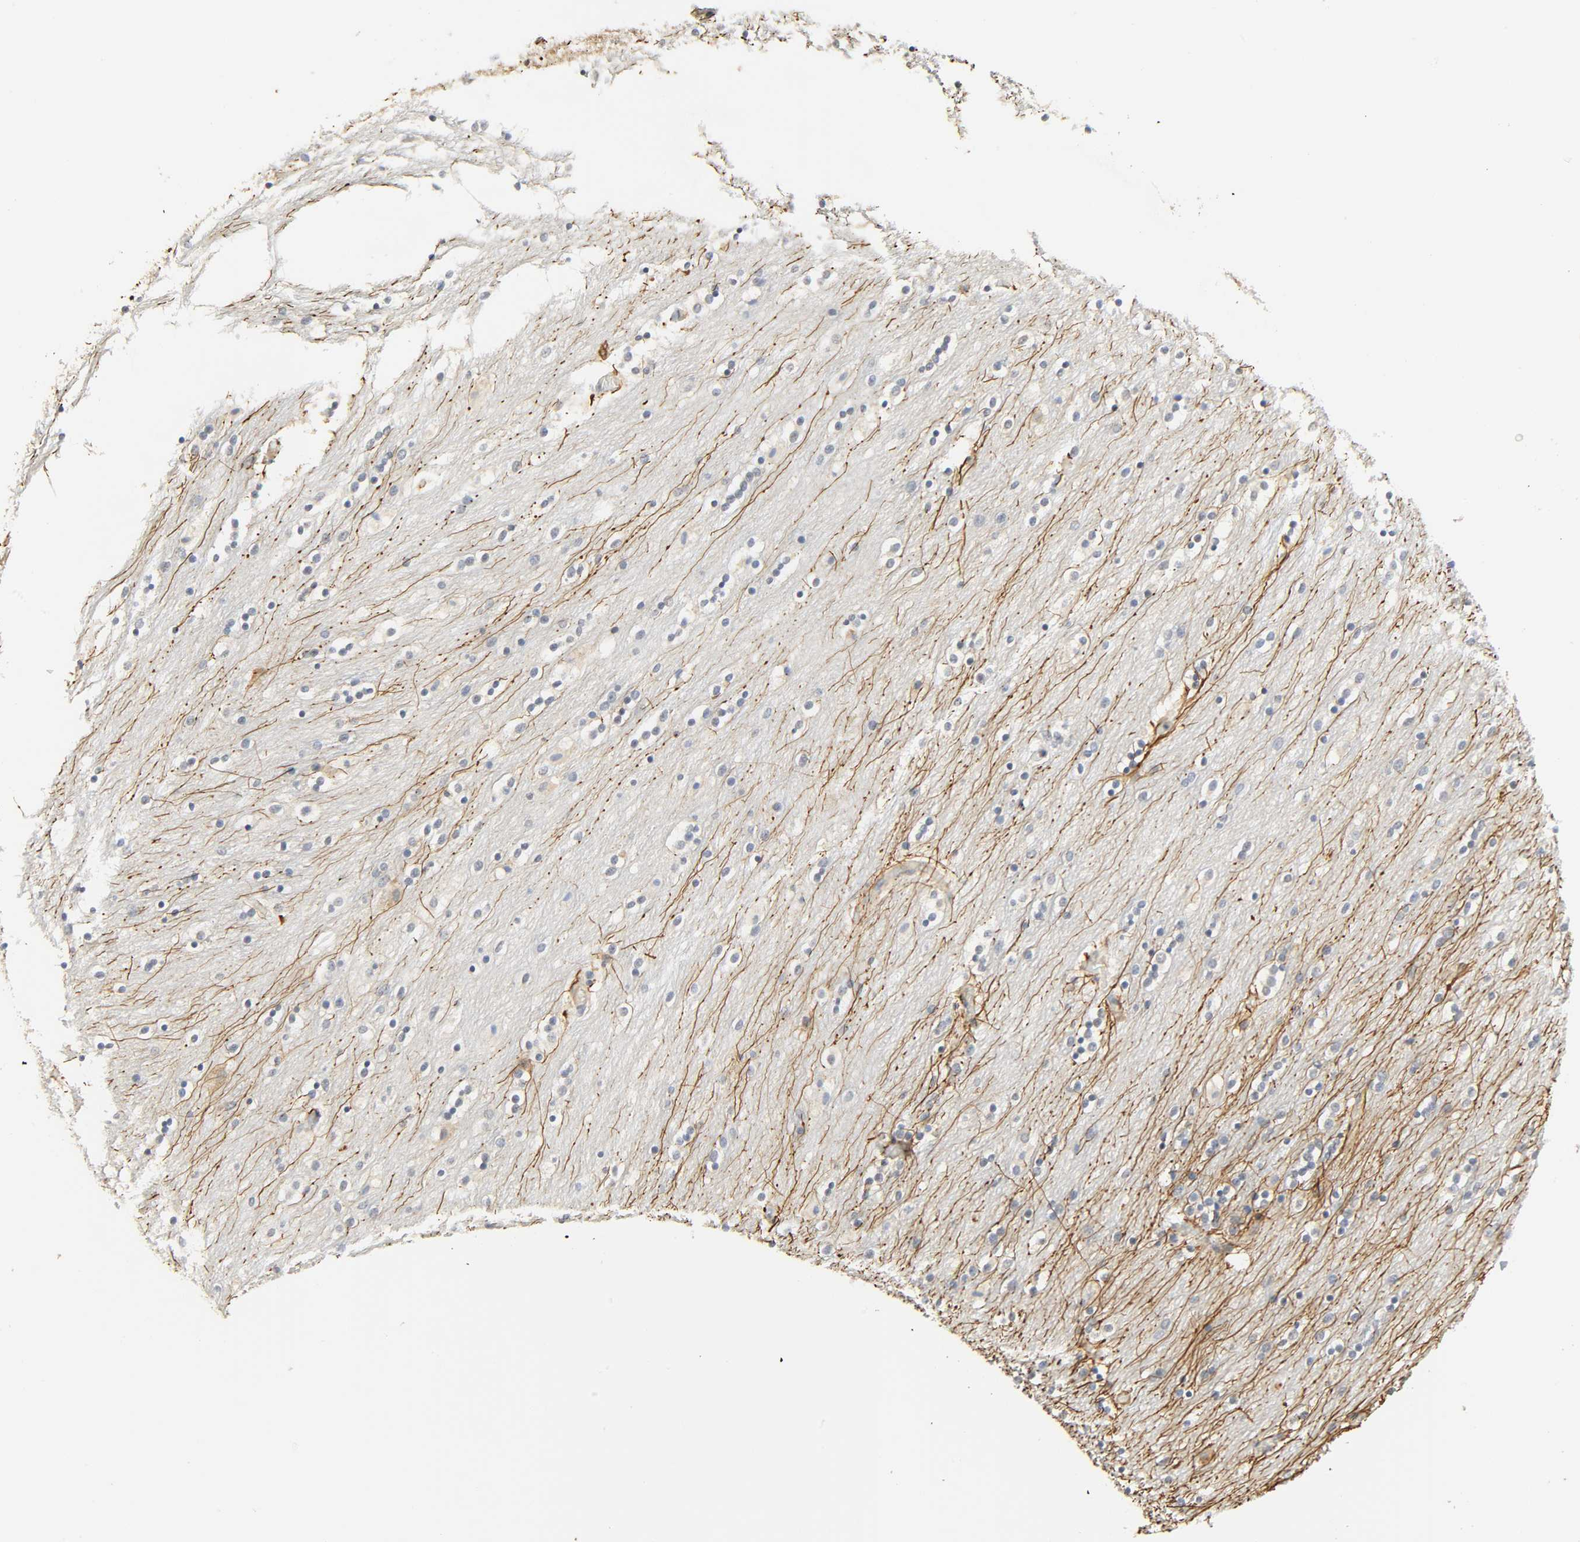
{"staining": {"intensity": "strong", "quantity": "<25%", "location": "cytoplasmic/membranous"}, "tissue": "caudate", "cell_type": "Glial cells", "image_type": "normal", "snomed": [{"axis": "morphology", "description": "Normal tissue, NOS"}, {"axis": "topography", "description": "Lateral ventricle wall"}], "caption": "Strong cytoplasmic/membranous protein positivity is appreciated in about <25% of glial cells in caudate. The staining was performed using DAB (3,3'-diaminobenzidine), with brown indicating positive protein expression. Nuclei are stained blue with hematoxylin.", "gene": "ACSS2", "patient": {"sex": "female", "age": 54}}